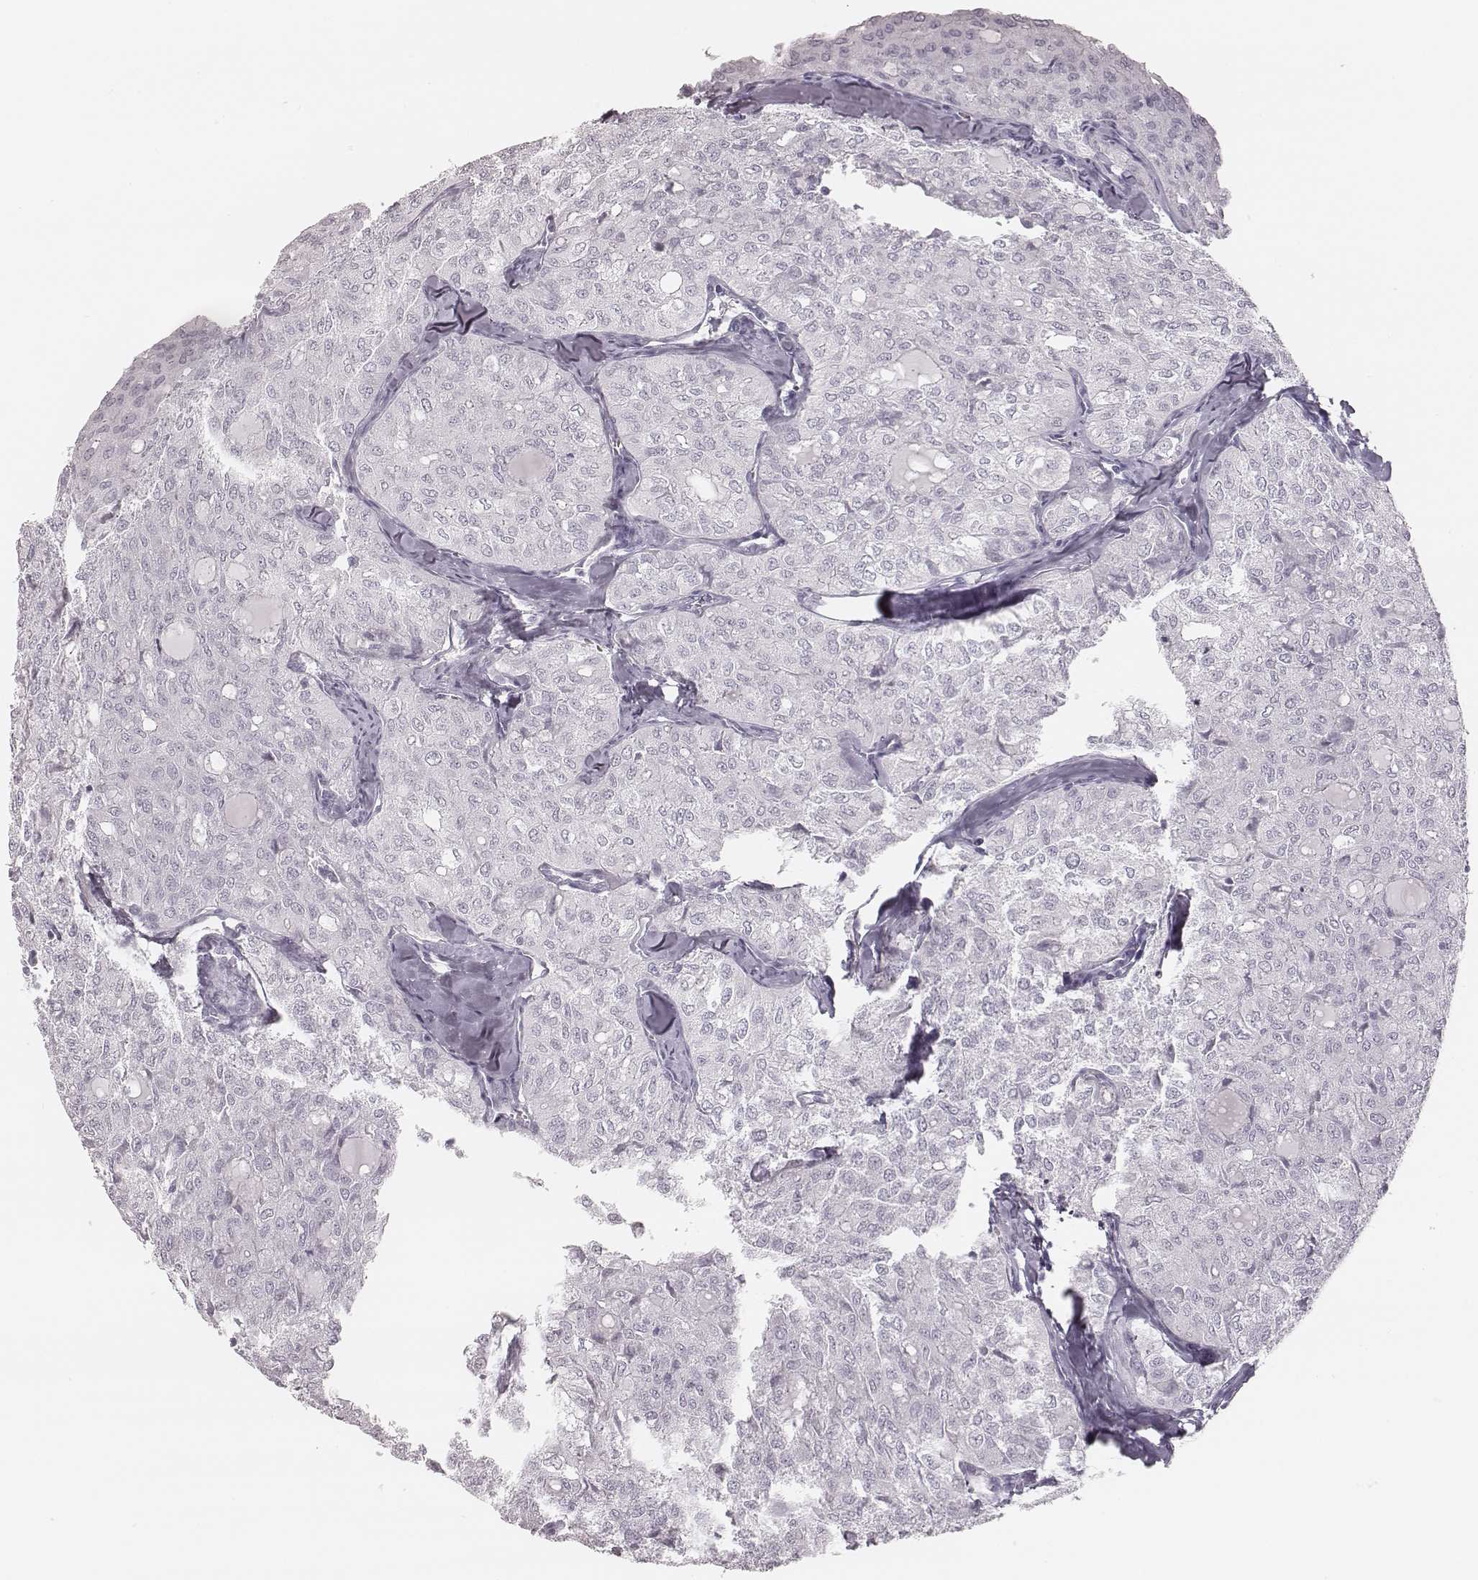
{"staining": {"intensity": "negative", "quantity": "none", "location": "none"}, "tissue": "thyroid cancer", "cell_type": "Tumor cells", "image_type": "cancer", "snomed": [{"axis": "morphology", "description": "Follicular adenoma carcinoma, NOS"}, {"axis": "topography", "description": "Thyroid gland"}], "caption": "This is a image of IHC staining of thyroid cancer (follicular adenoma carcinoma), which shows no positivity in tumor cells.", "gene": "MSX1", "patient": {"sex": "male", "age": 75}}